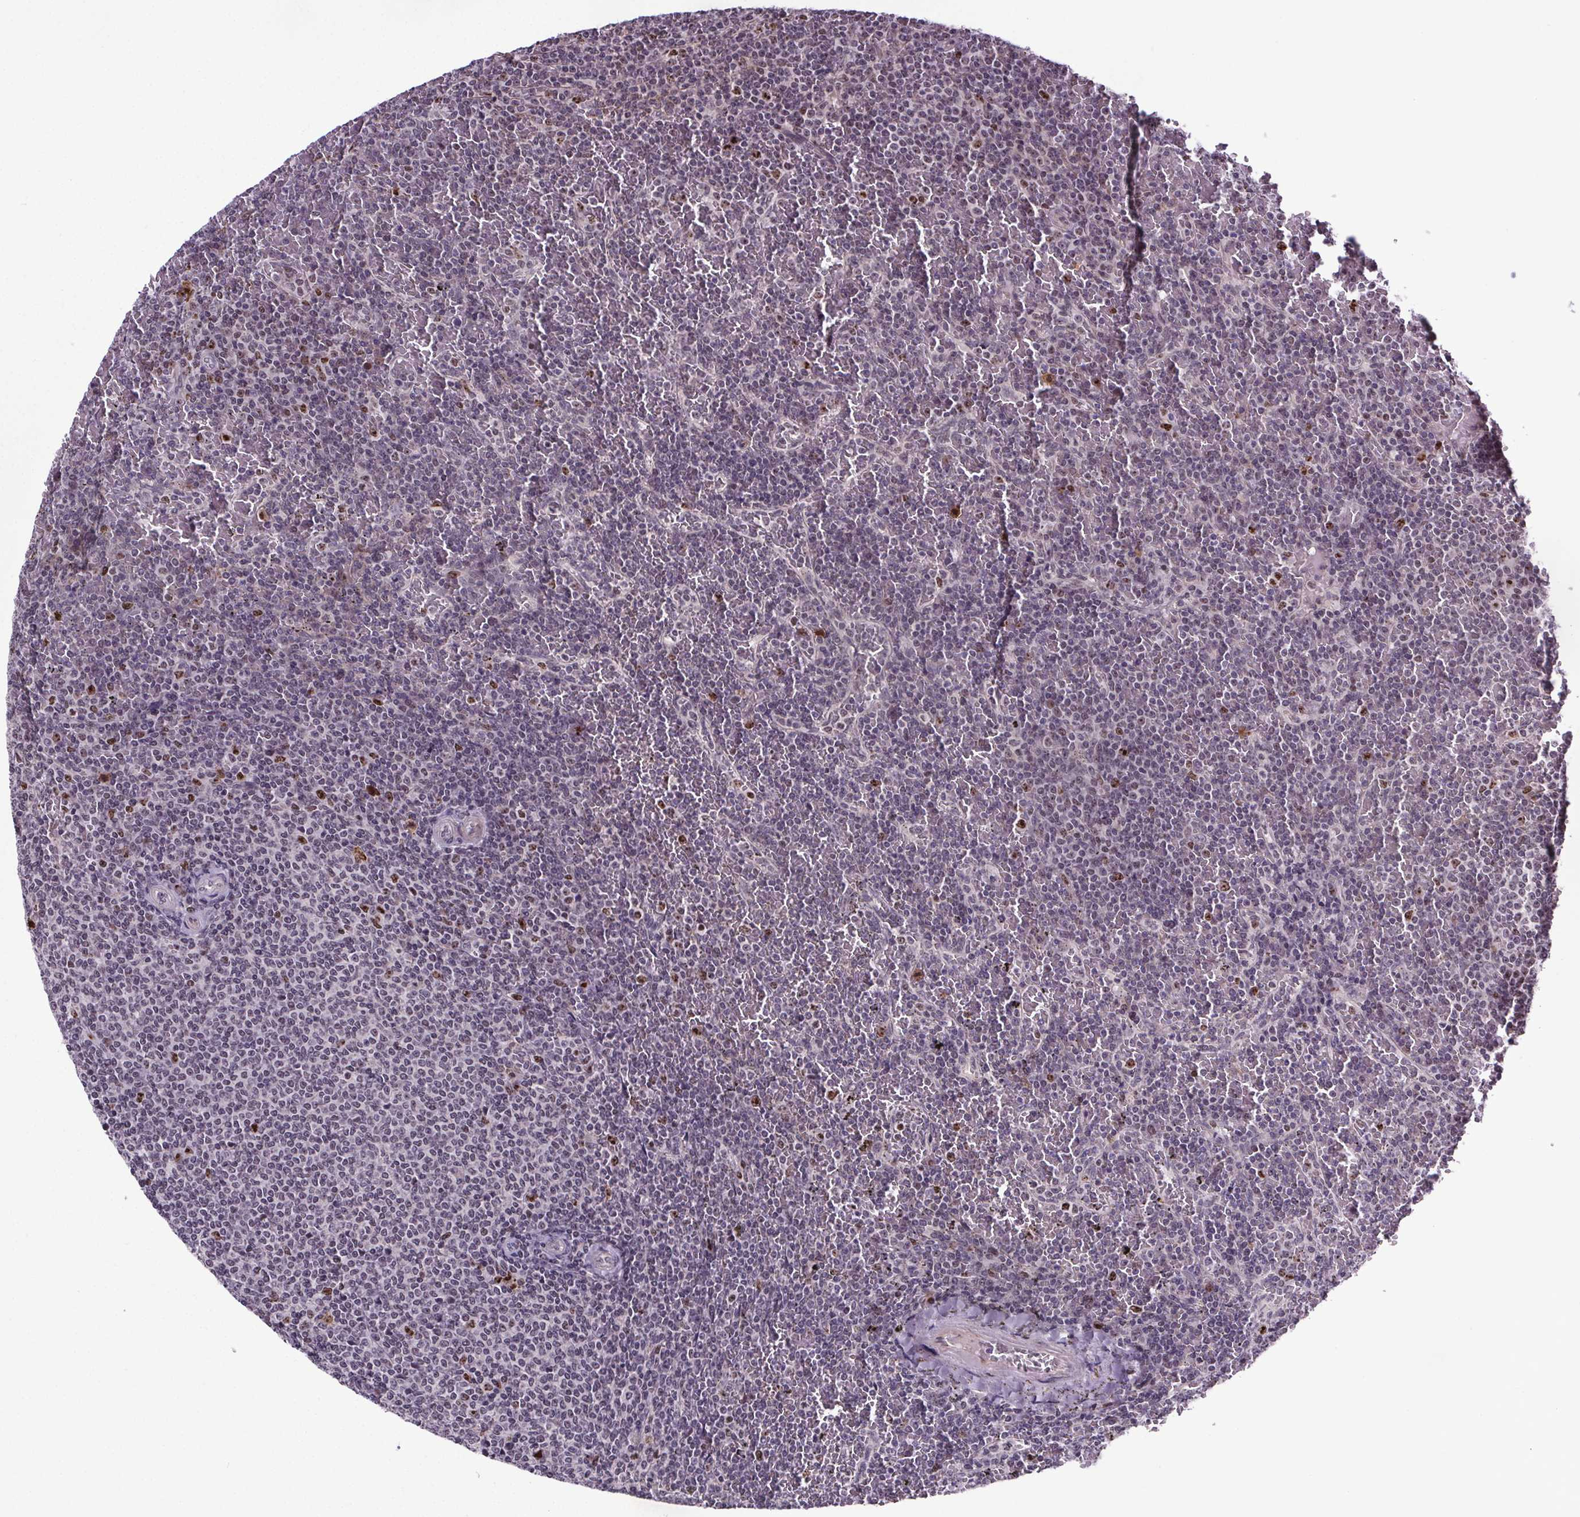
{"staining": {"intensity": "negative", "quantity": "none", "location": "none"}, "tissue": "lymphoma", "cell_type": "Tumor cells", "image_type": "cancer", "snomed": [{"axis": "morphology", "description": "Malignant lymphoma, non-Hodgkin's type, Low grade"}, {"axis": "topography", "description": "Spleen"}], "caption": "This is an immunohistochemistry (IHC) histopathology image of human malignant lymphoma, non-Hodgkin's type (low-grade). There is no expression in tumor cells.", "gene": "ATMIN", "patient": {"sex": "female", "age": 77}}